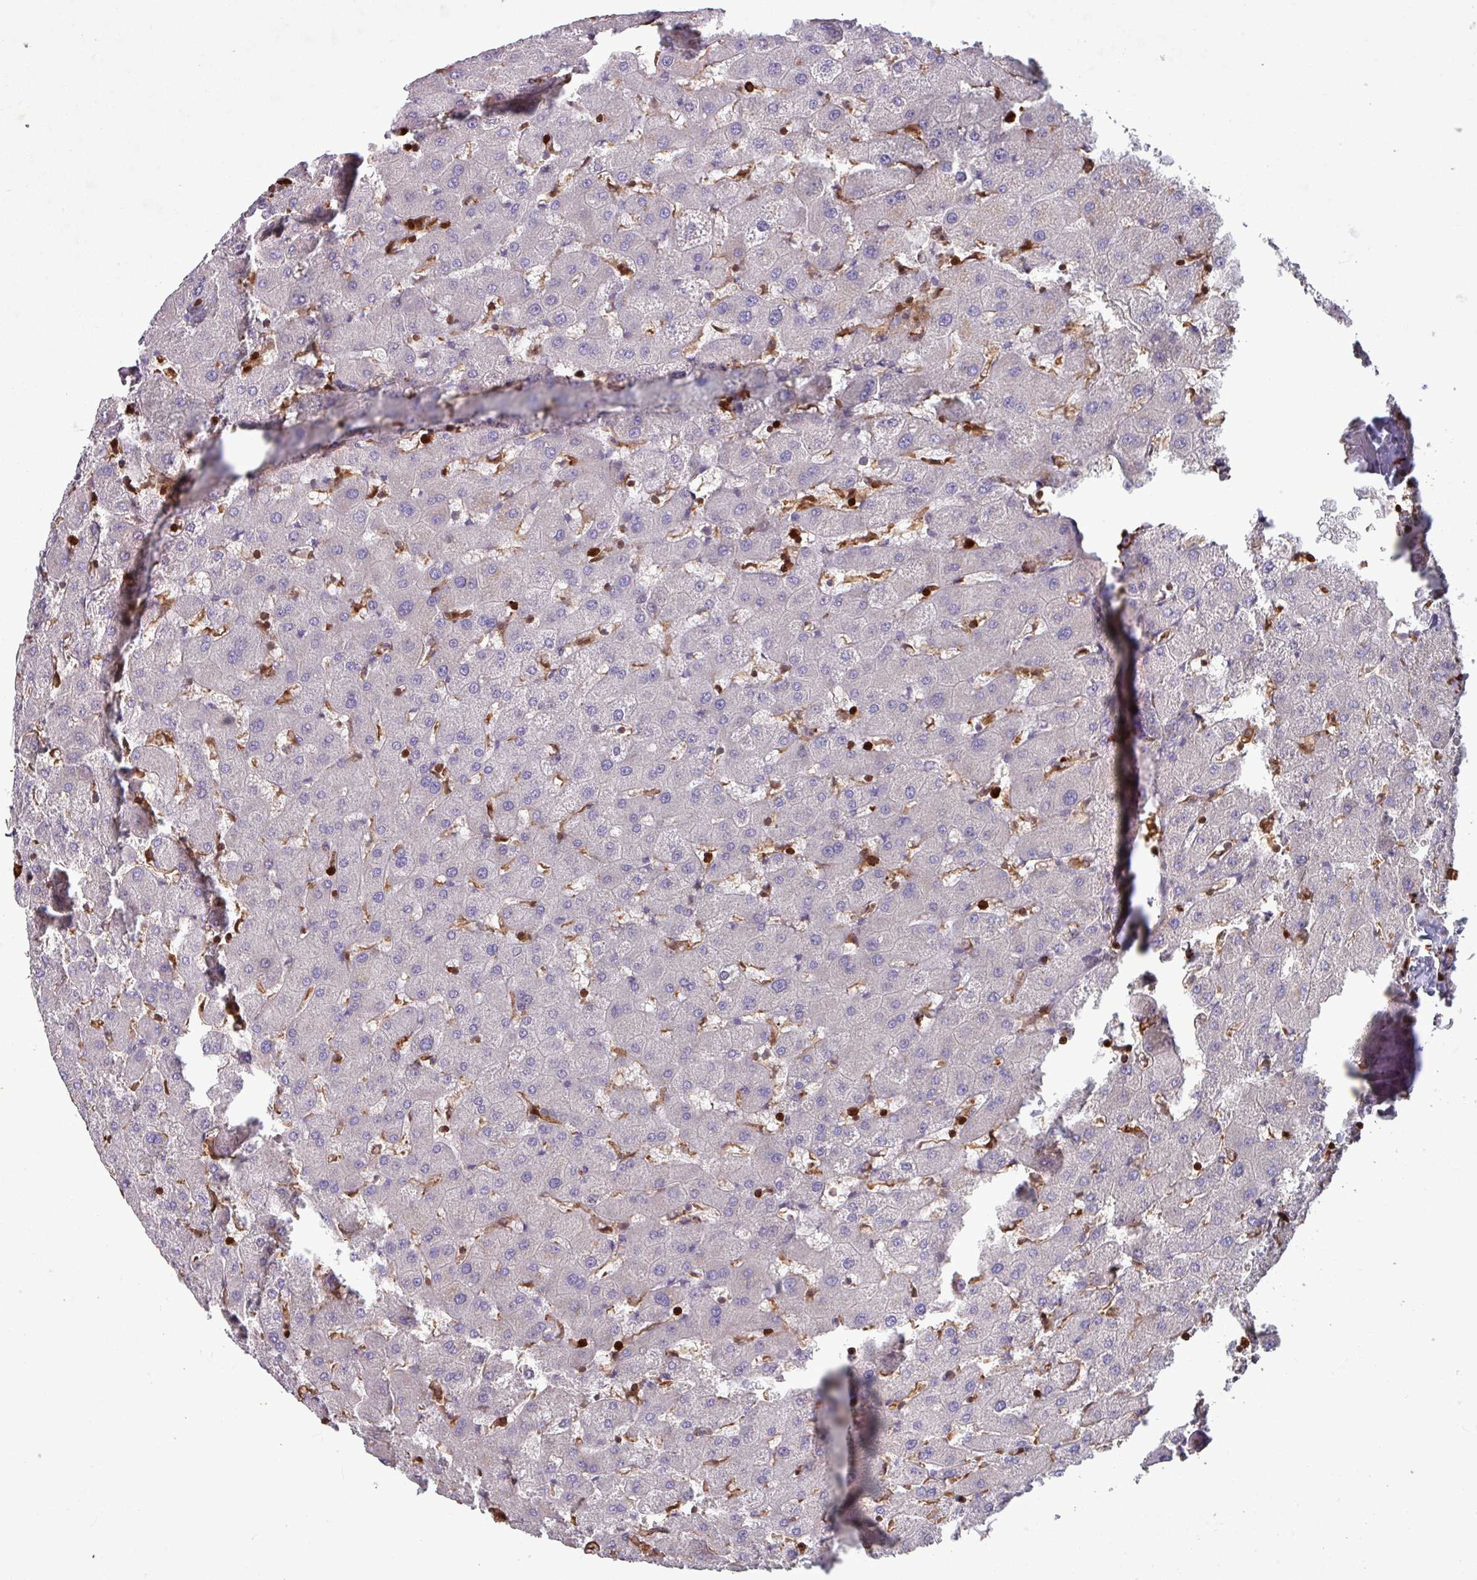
{"staining": {"intensity": "negative", "quantity": "none", "location": "none"}, "tissue": "liver", "cell_type": "Cholangiocytes", "image_type": "normal", "snomed": [{"axis": "morphology", "description": "Normal tissue, NOS"}, {"axis": "topography", "description": "Liver"}], "caption": "The image exhibits no significant expression in cholangiocytes of liver.", "gene": "SEC61G", "patient": {"sex": "female", "age": 63}}